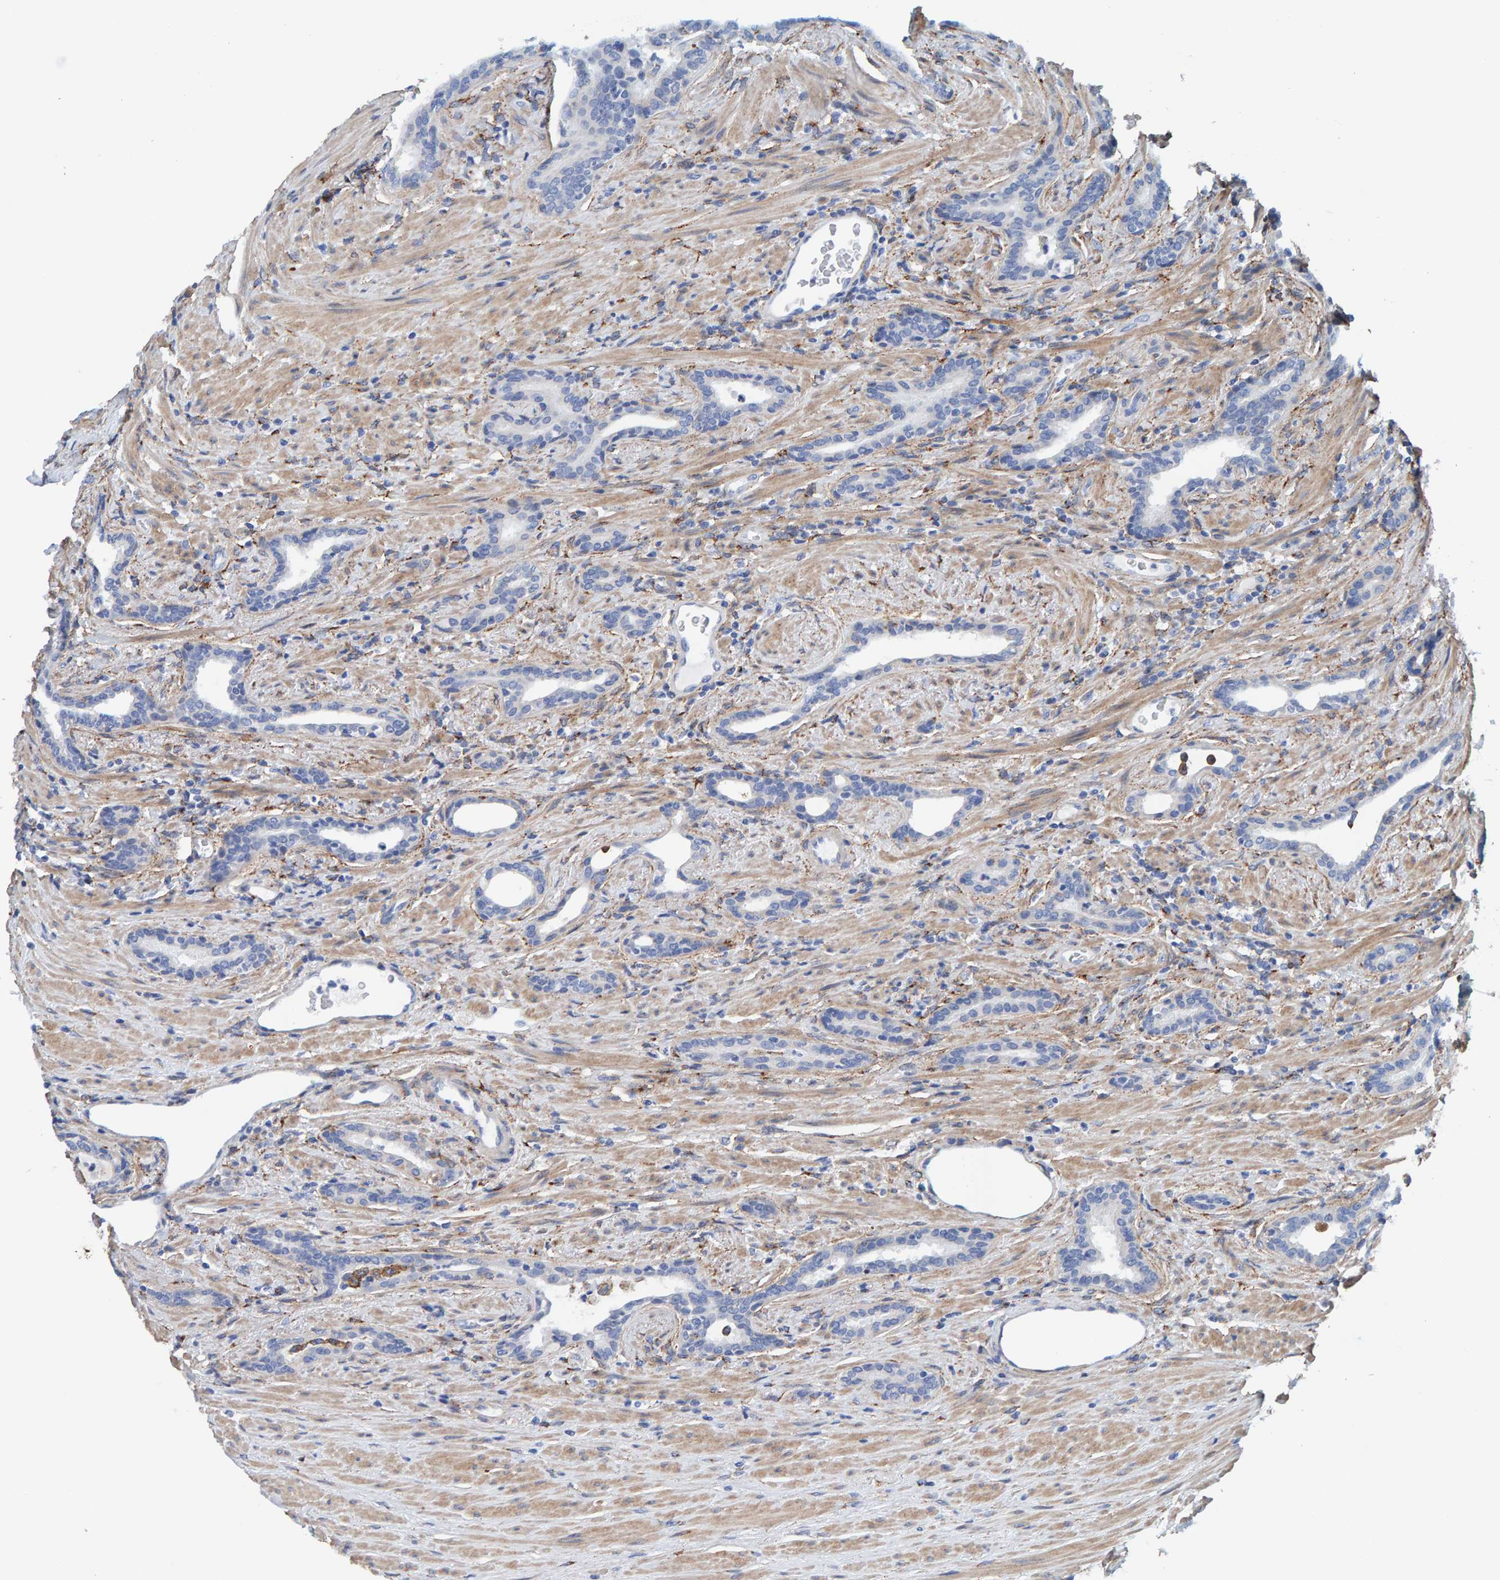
{"staining": {"intensity": "negative", "quantity": "none", "location": "none"}, "tissue": "prostate cancer", "cell_type": "Tumor cells", "image_type": "cancer", "snomed": [{"axis": "morphology", "description": "Adenocarcinoma, High grade"}, {"axis": "topography", "description": "Prostate"}], "caption": "Prostate cancer (high-grade adenocarcinoma) was stained to show a protein in brown. There is no significant staining in tumor cells. (DAB (3,3'-diaminobenzidine) IHC with hematoxylin counter stain).", "gene": "LRP1", "patient": {"sex": "male", "age": 71}}